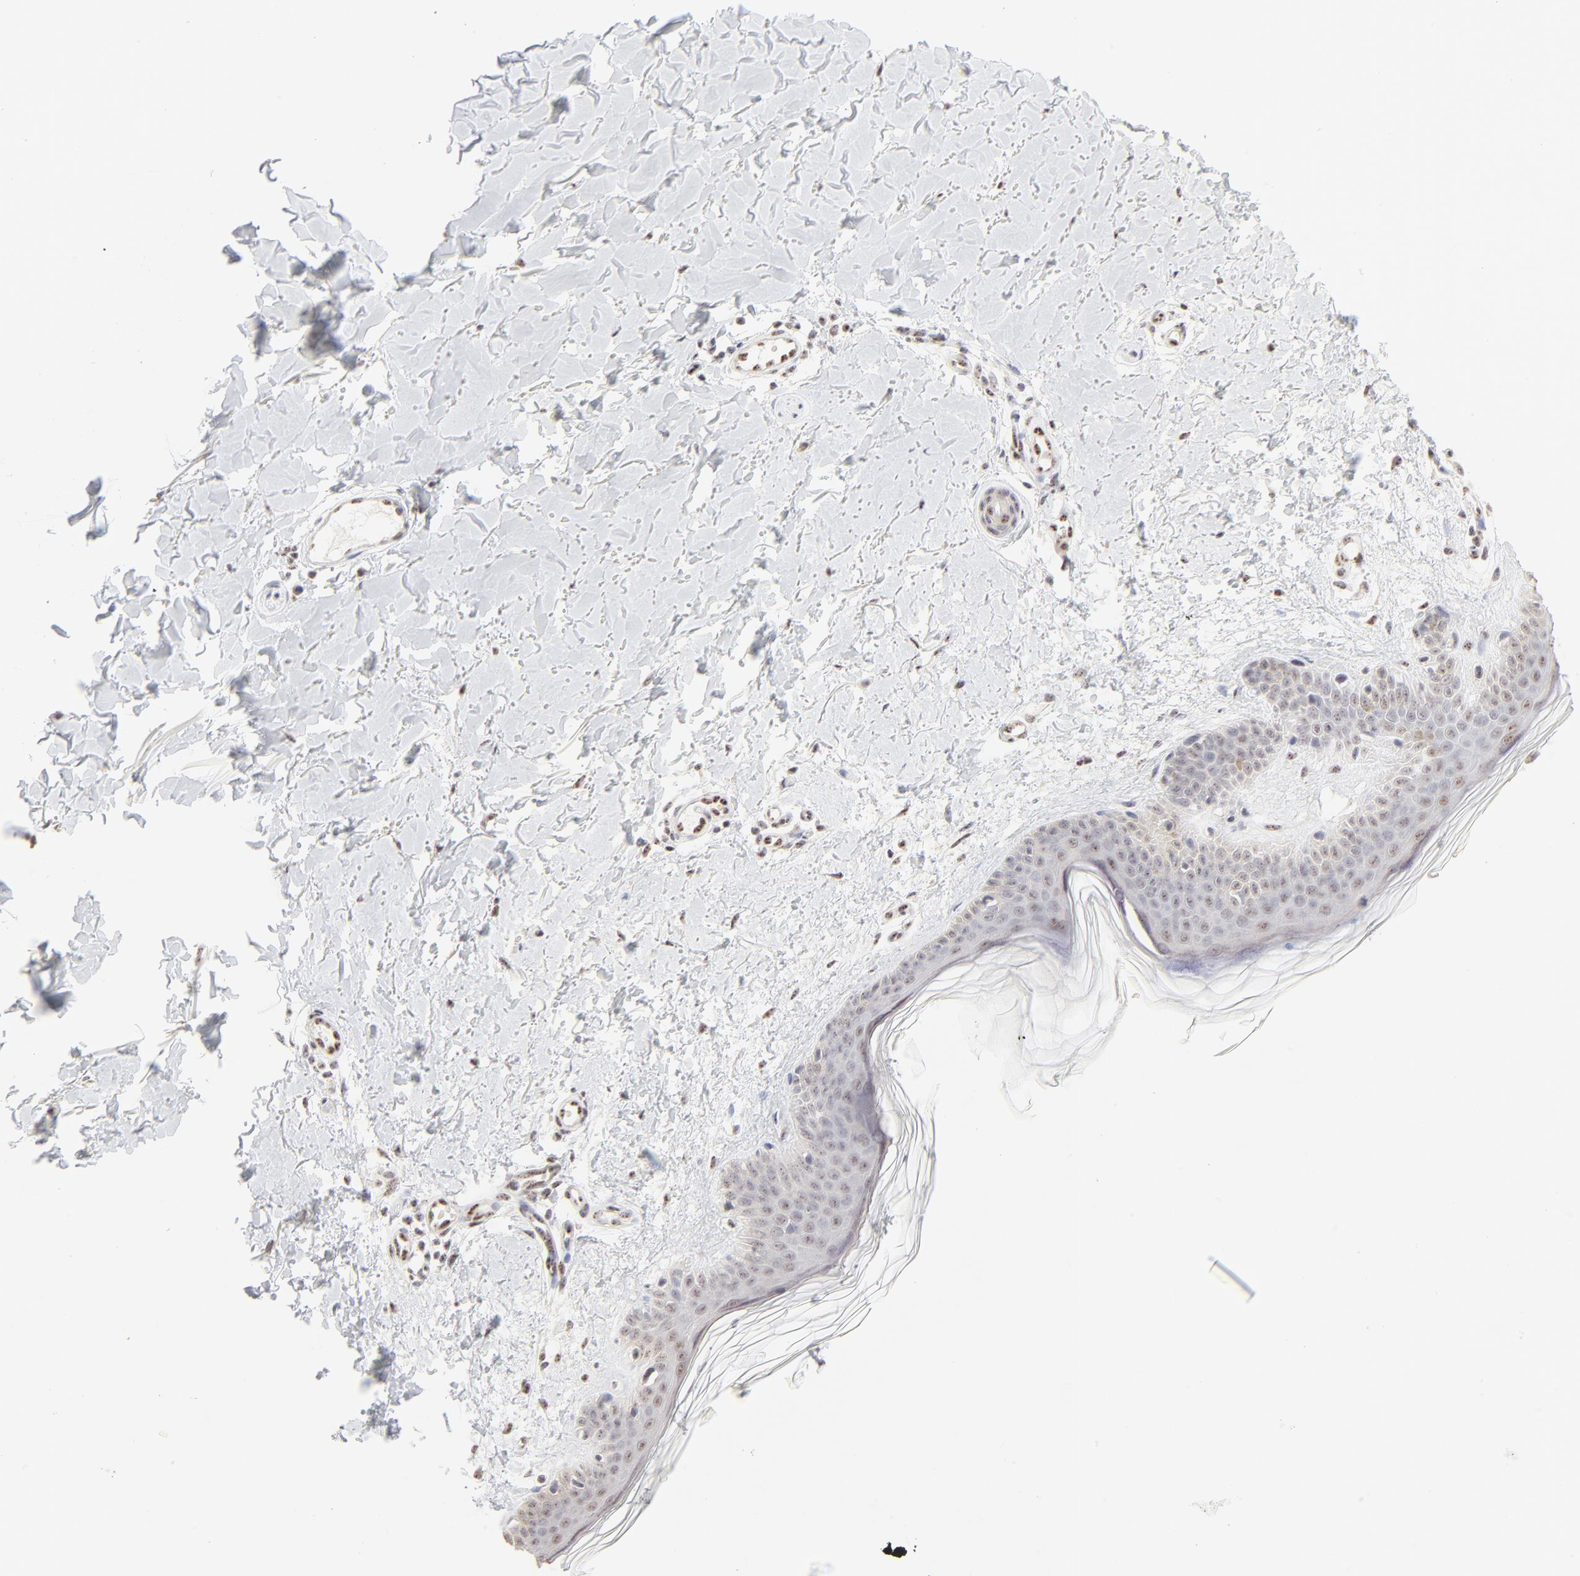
{"staining": {"intensity": "negative", "quantity": "none", "location": "none"}, "tissue": "skin", "cell_type": "Fibroblasts", "image_type": "normal", "snomed": [{"axis": "morphology", "description": "Normal tissue, NOS"}, {"axis": "topography", "description": "Skin"}], "caption": "This is an immunohistochemistry image of benign skin. There is no expression in fibroblasts.", "gene": "NFIL3", "patient": {"sex": "female", "age": 56}}